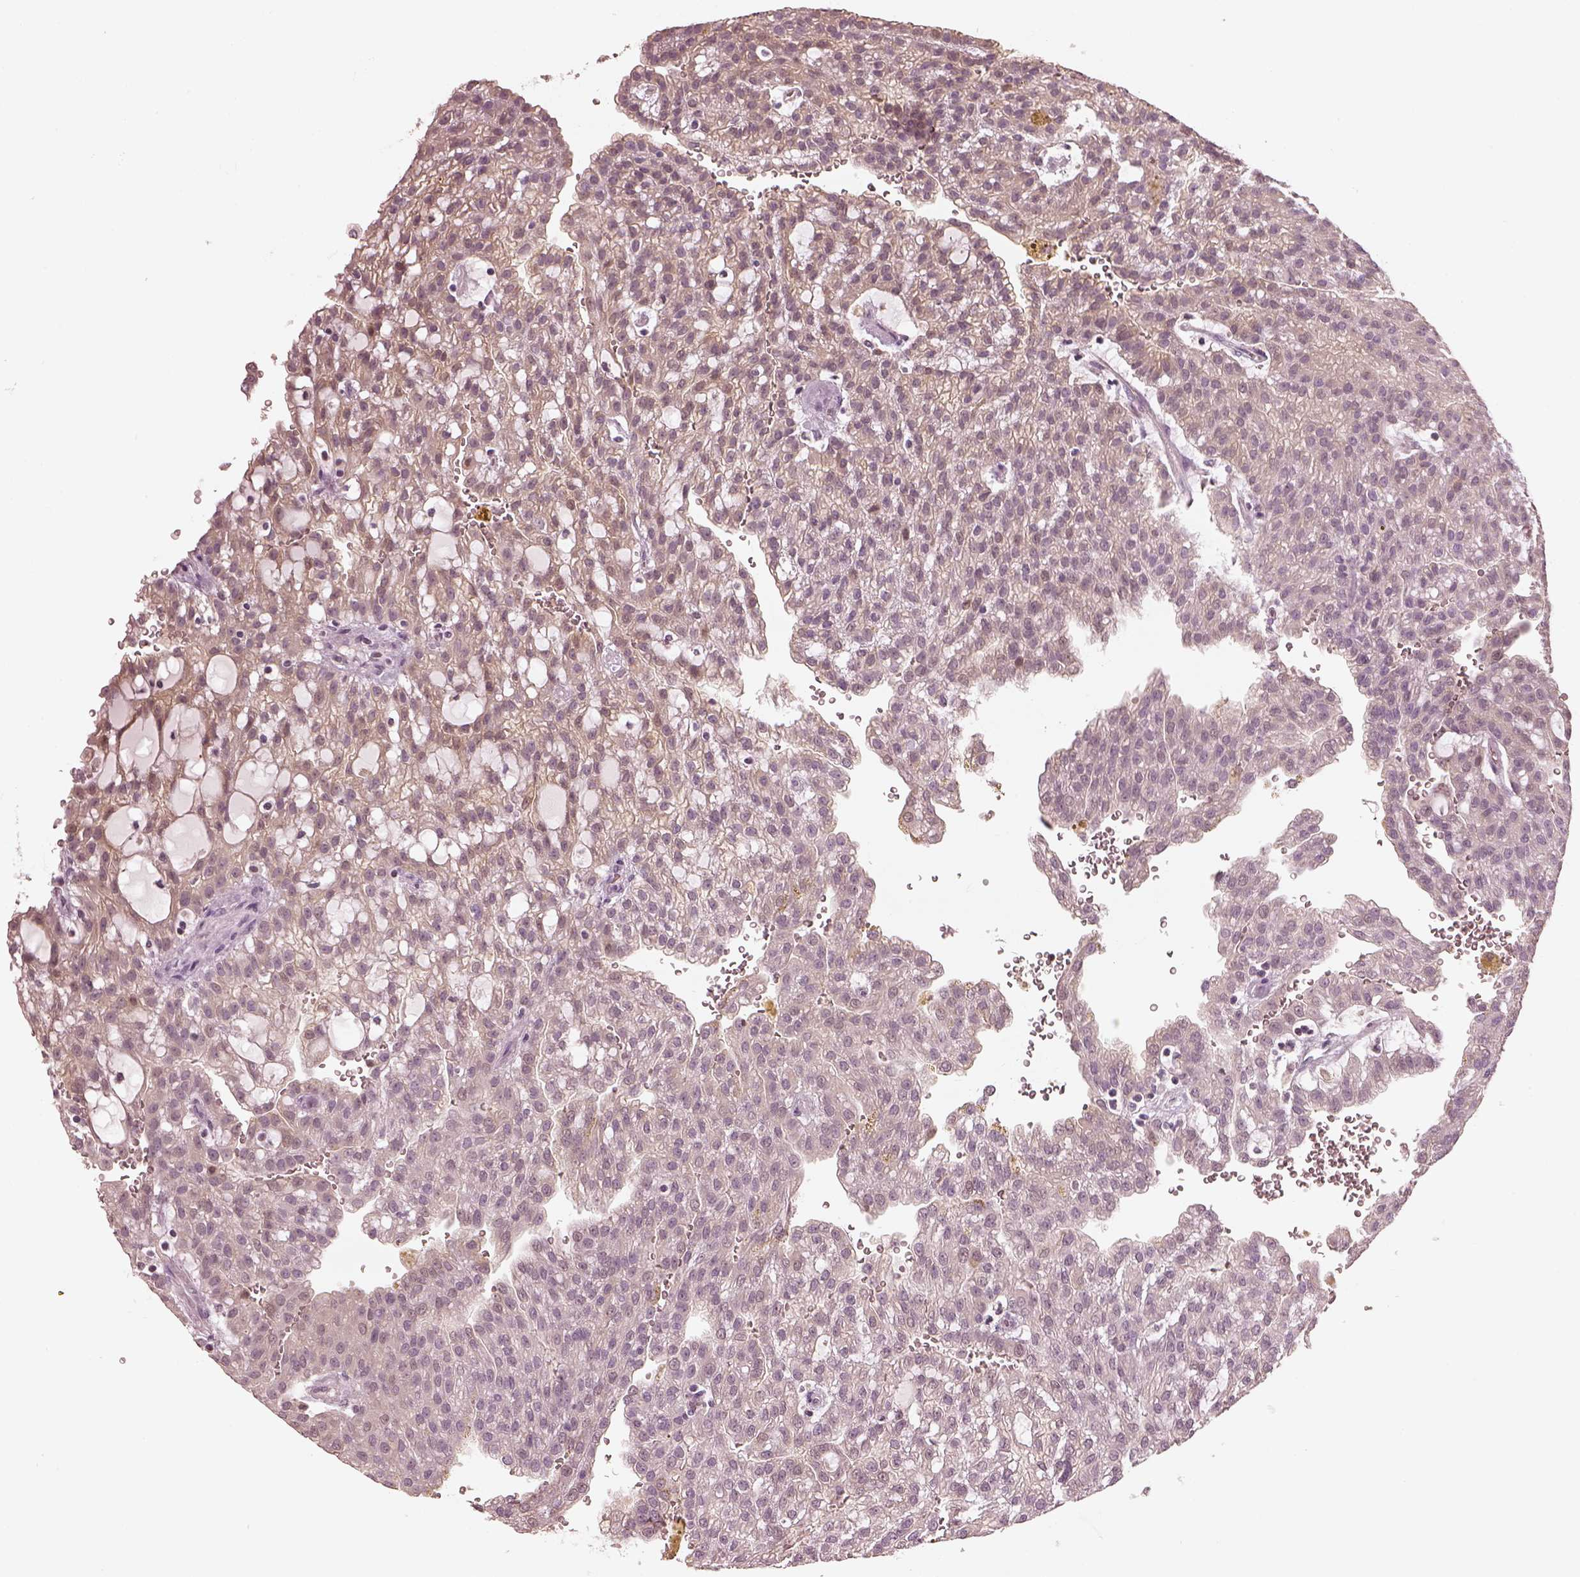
{"staining": {"intensity": "weak", "quantity": "25%-75%", "location": "cytoplasmic/membranous"}, "tissue": "renal cancer", "cell_type": "Tumor cells", "image_type": "cancer", "snomed": [{"axis": "morphology", "description": "Adenocarcinoma, NOS"}, {"axis": "topography", "description": "Kidney"}], "caption": "High-magnification brightfield microscopy of renal adenocarcinoma stained with DAB (3,3'-diaminobenzidine) (brown) and counterstained with hematoxylin (blue). tumor cells exhibit weak cytoplasmic/membranous staining is identified in approximately25%-75% of cells. (brown staining indicates protein expression, while blue staining denotes nuclei).", "gene": "EGR4", "patient": {"sex": "male", "age": 63}}